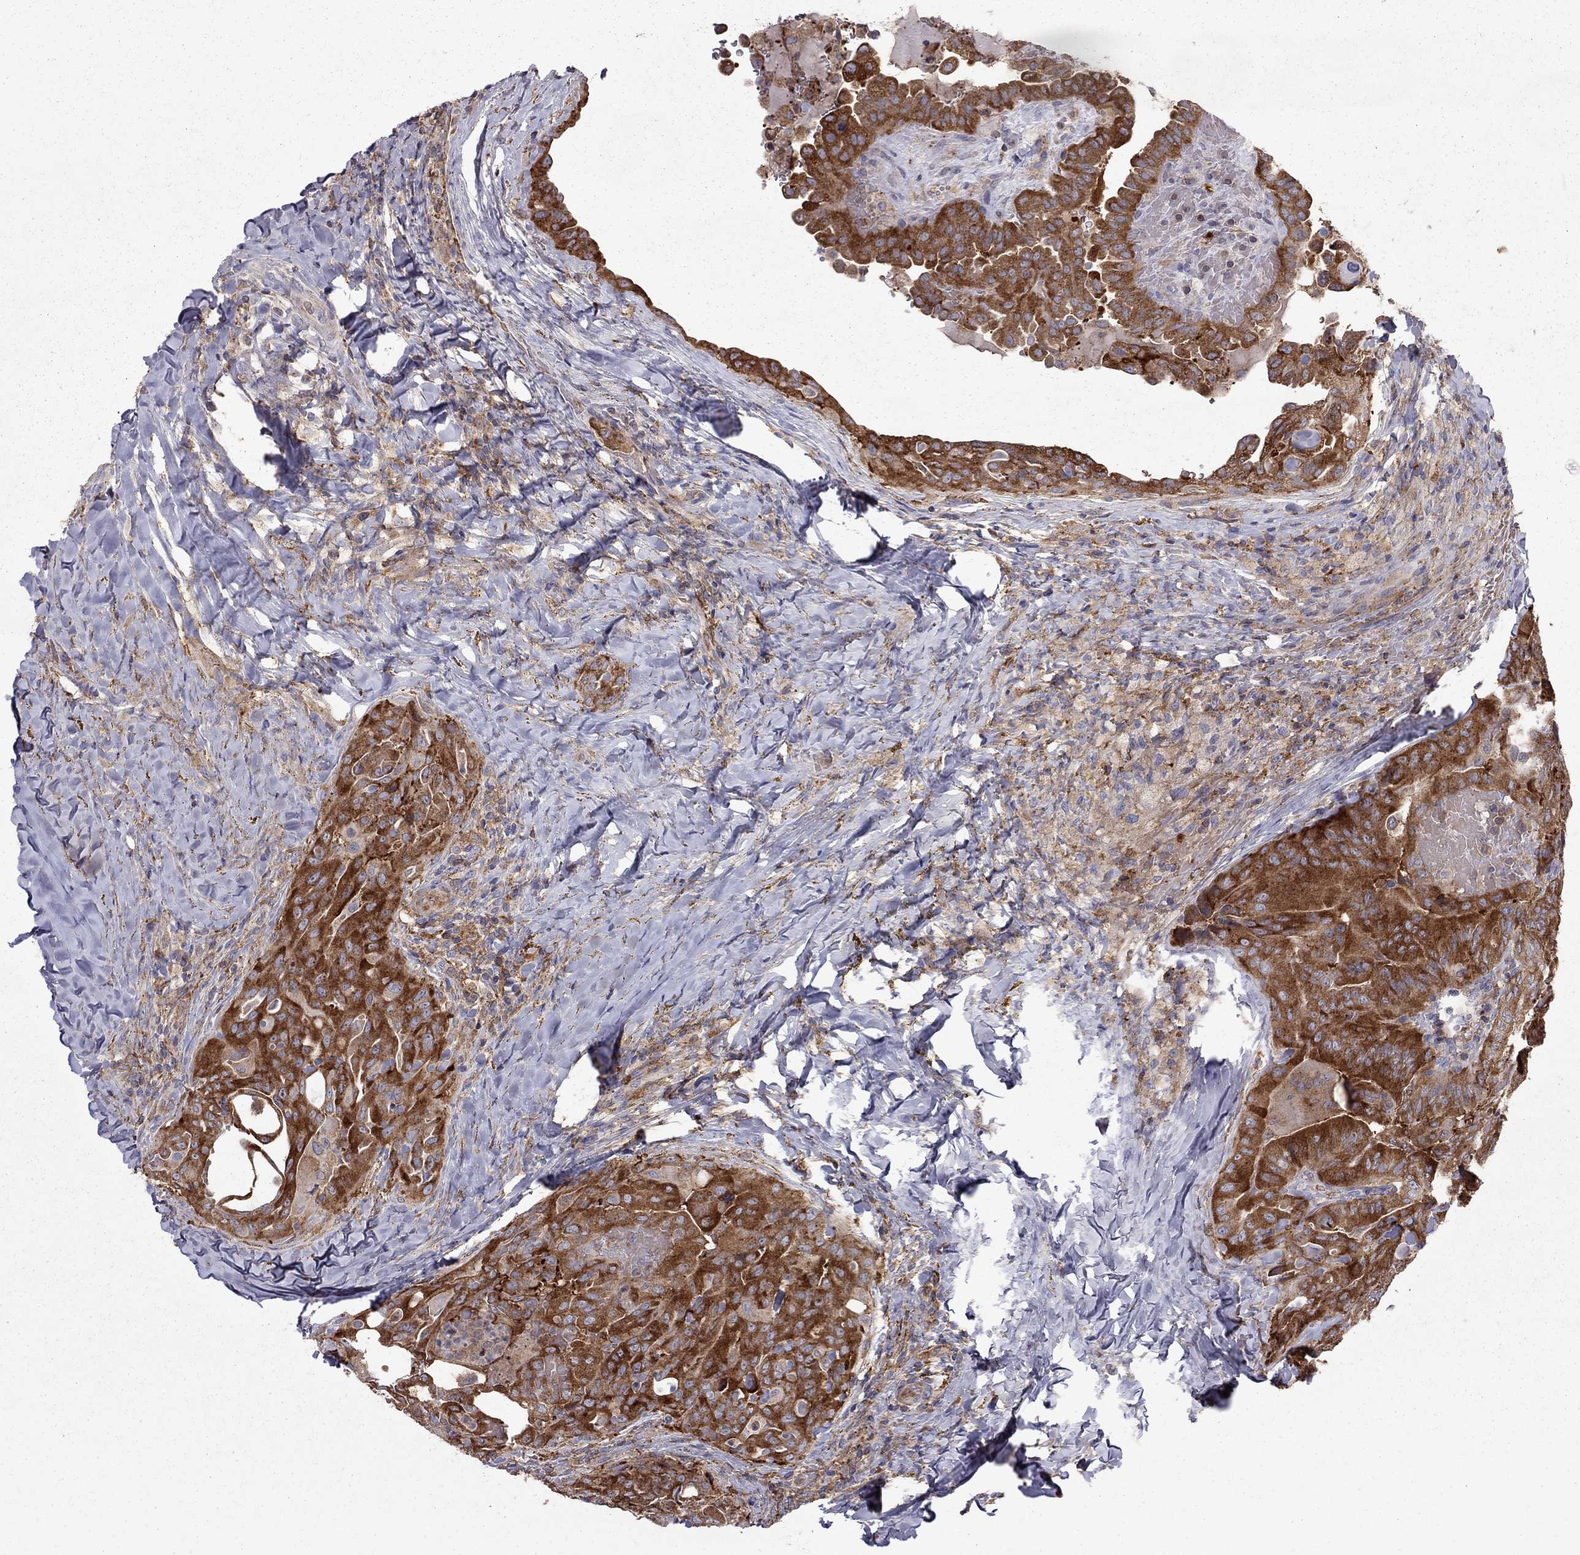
{"staining": {"intensity": "strong", "quantity": ">75%", "location": "cytoplasmic/membranous"}, "tissue": "thyroid cancer", "cell_type": "Tumor cells", "image_type": "cancer", "snomed": [{"axis": "morphology", "description": "Papillary adenocarcinoma, NOS"}, {"axis": "topography", "description": "Thyroid gland"}], "caption": "The image demonstrates immunohistochemical staining of thyroid papillary adenocarcinoma. There is strong cytoplasmic/membranous expression is seen in approximately >75% of tumor cells.", "gene": "EIF4E3", "patient": {"sex": "female", "age": 68}}